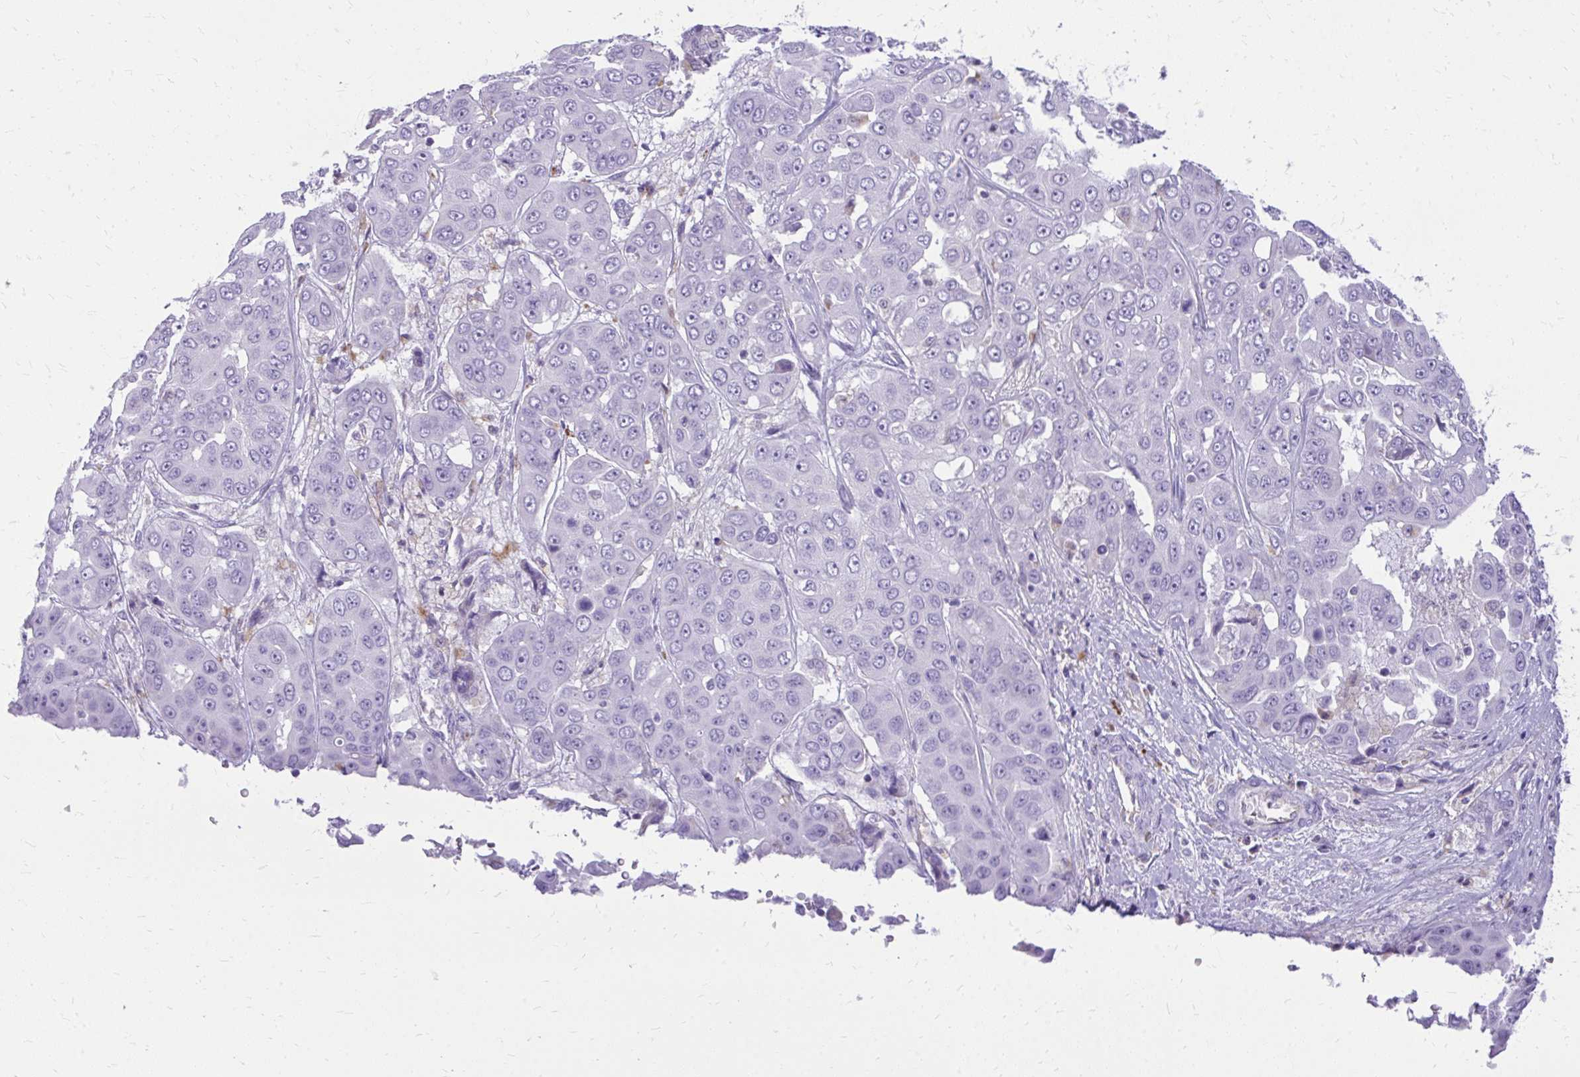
{"staining": {"intensity": "negative", "quantity": "none", "location": "none"}, "tissue": "liver cancer", "cell_type": "Tumor cells", "image_type": "cancer", "snomed": [{"axis": "morphology", "description": "Cholangiocarcinoma"}, {"axis": "topography", "description": "Liver"}], "caption": "Tumor cells show no significant expression in liver cancer (cholangiocarcinoma). (DAB immunohistochemistry (IHC) with hematoxylin counter stain).", "gene": "GPRIN3", "patient": {"sex": "female", "age": 52}}